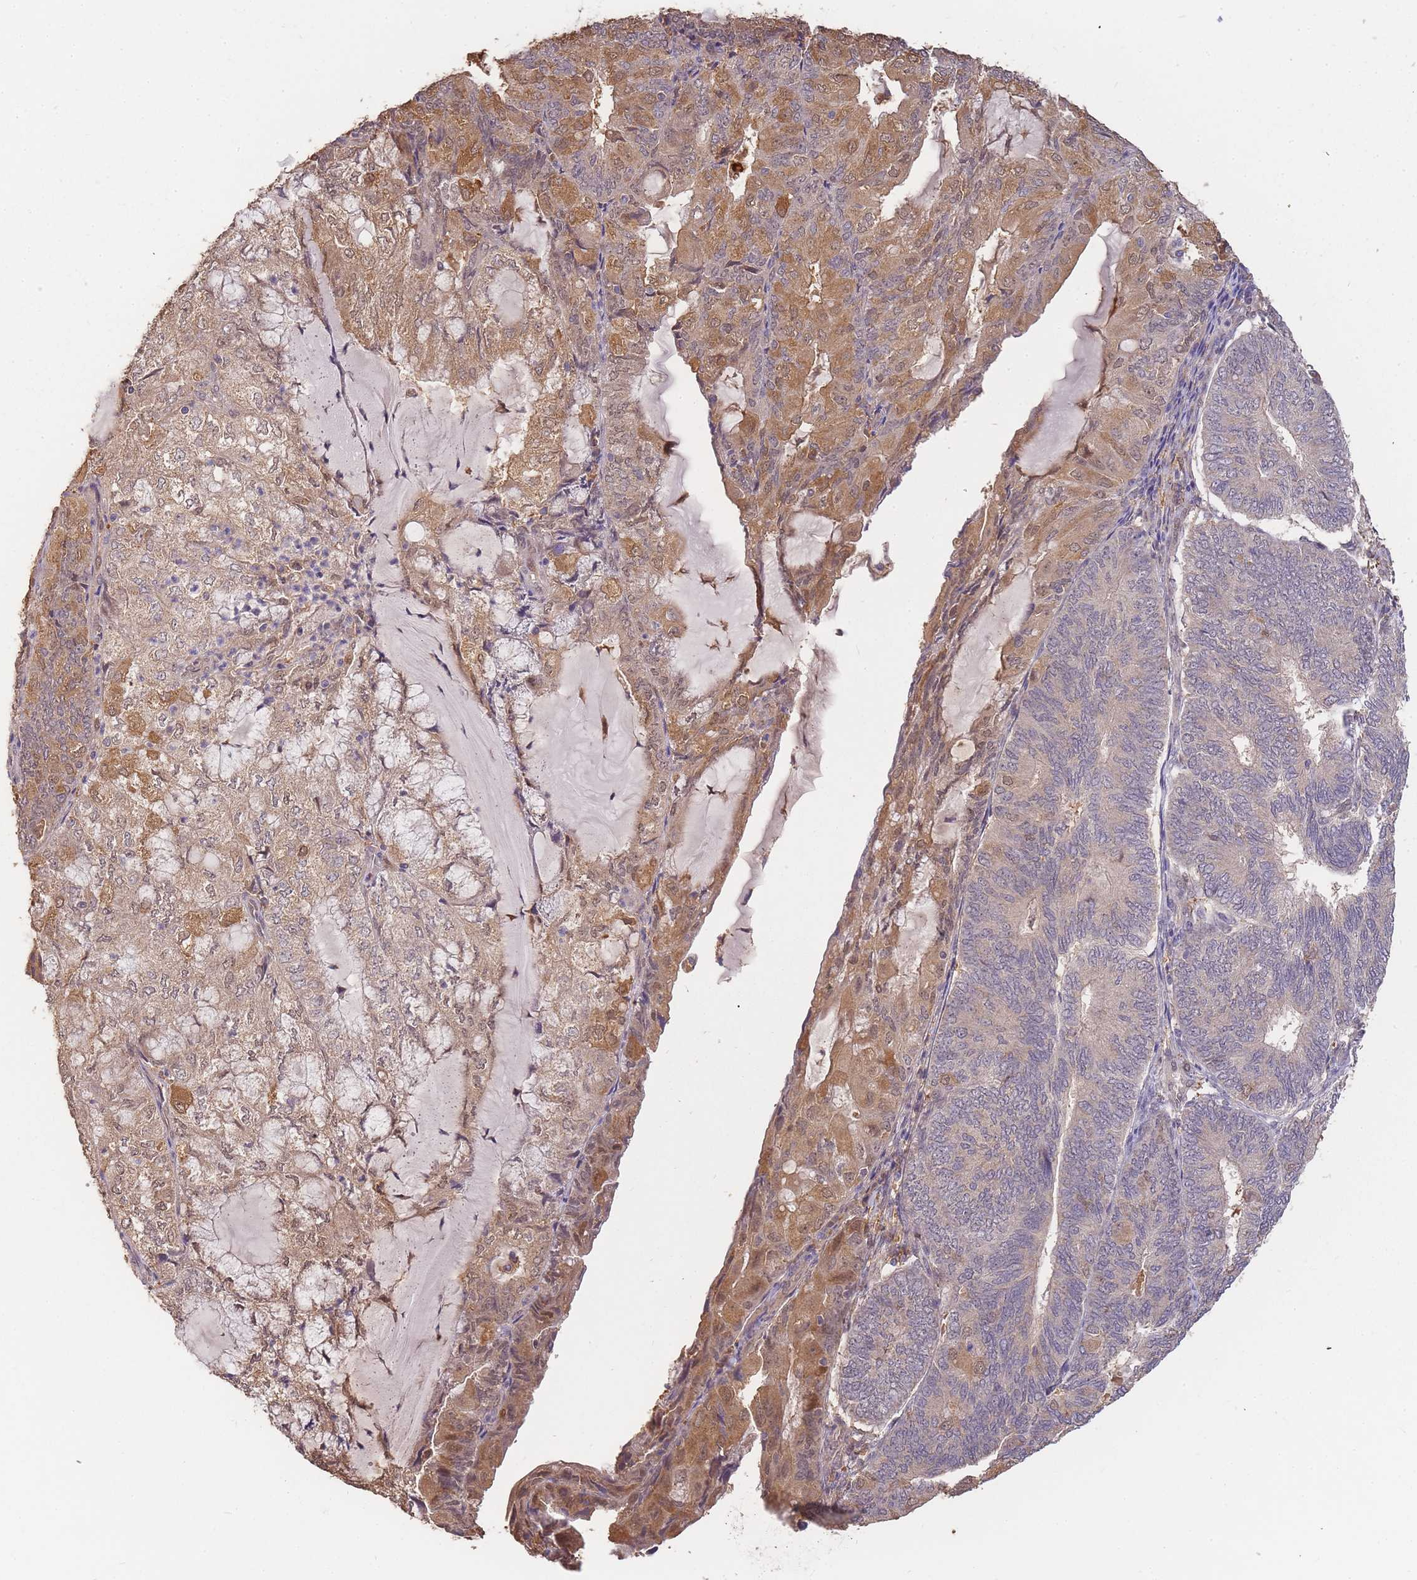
{"staining": {"intensity": "moderate", "quantity": "25%-75%", "location": "cytoplasmic/membranous,nuclear"}, "tissue": "endometrial cancer", "cell_type": "Tumor cells", "image_type": "cancer", "snomed": [{"axis": "morphology", "description": "Adenocarcinoma, NOS"}, {"axis": "topography", "description": "Endometrium"}], "caption": "Human endometrial adenocarcinoma stained with a protein marker exhibits moderate staining in tumor cells.", "gene": "CDKN2AIPNL", "patient": {"sex": "female", "age": 81}}